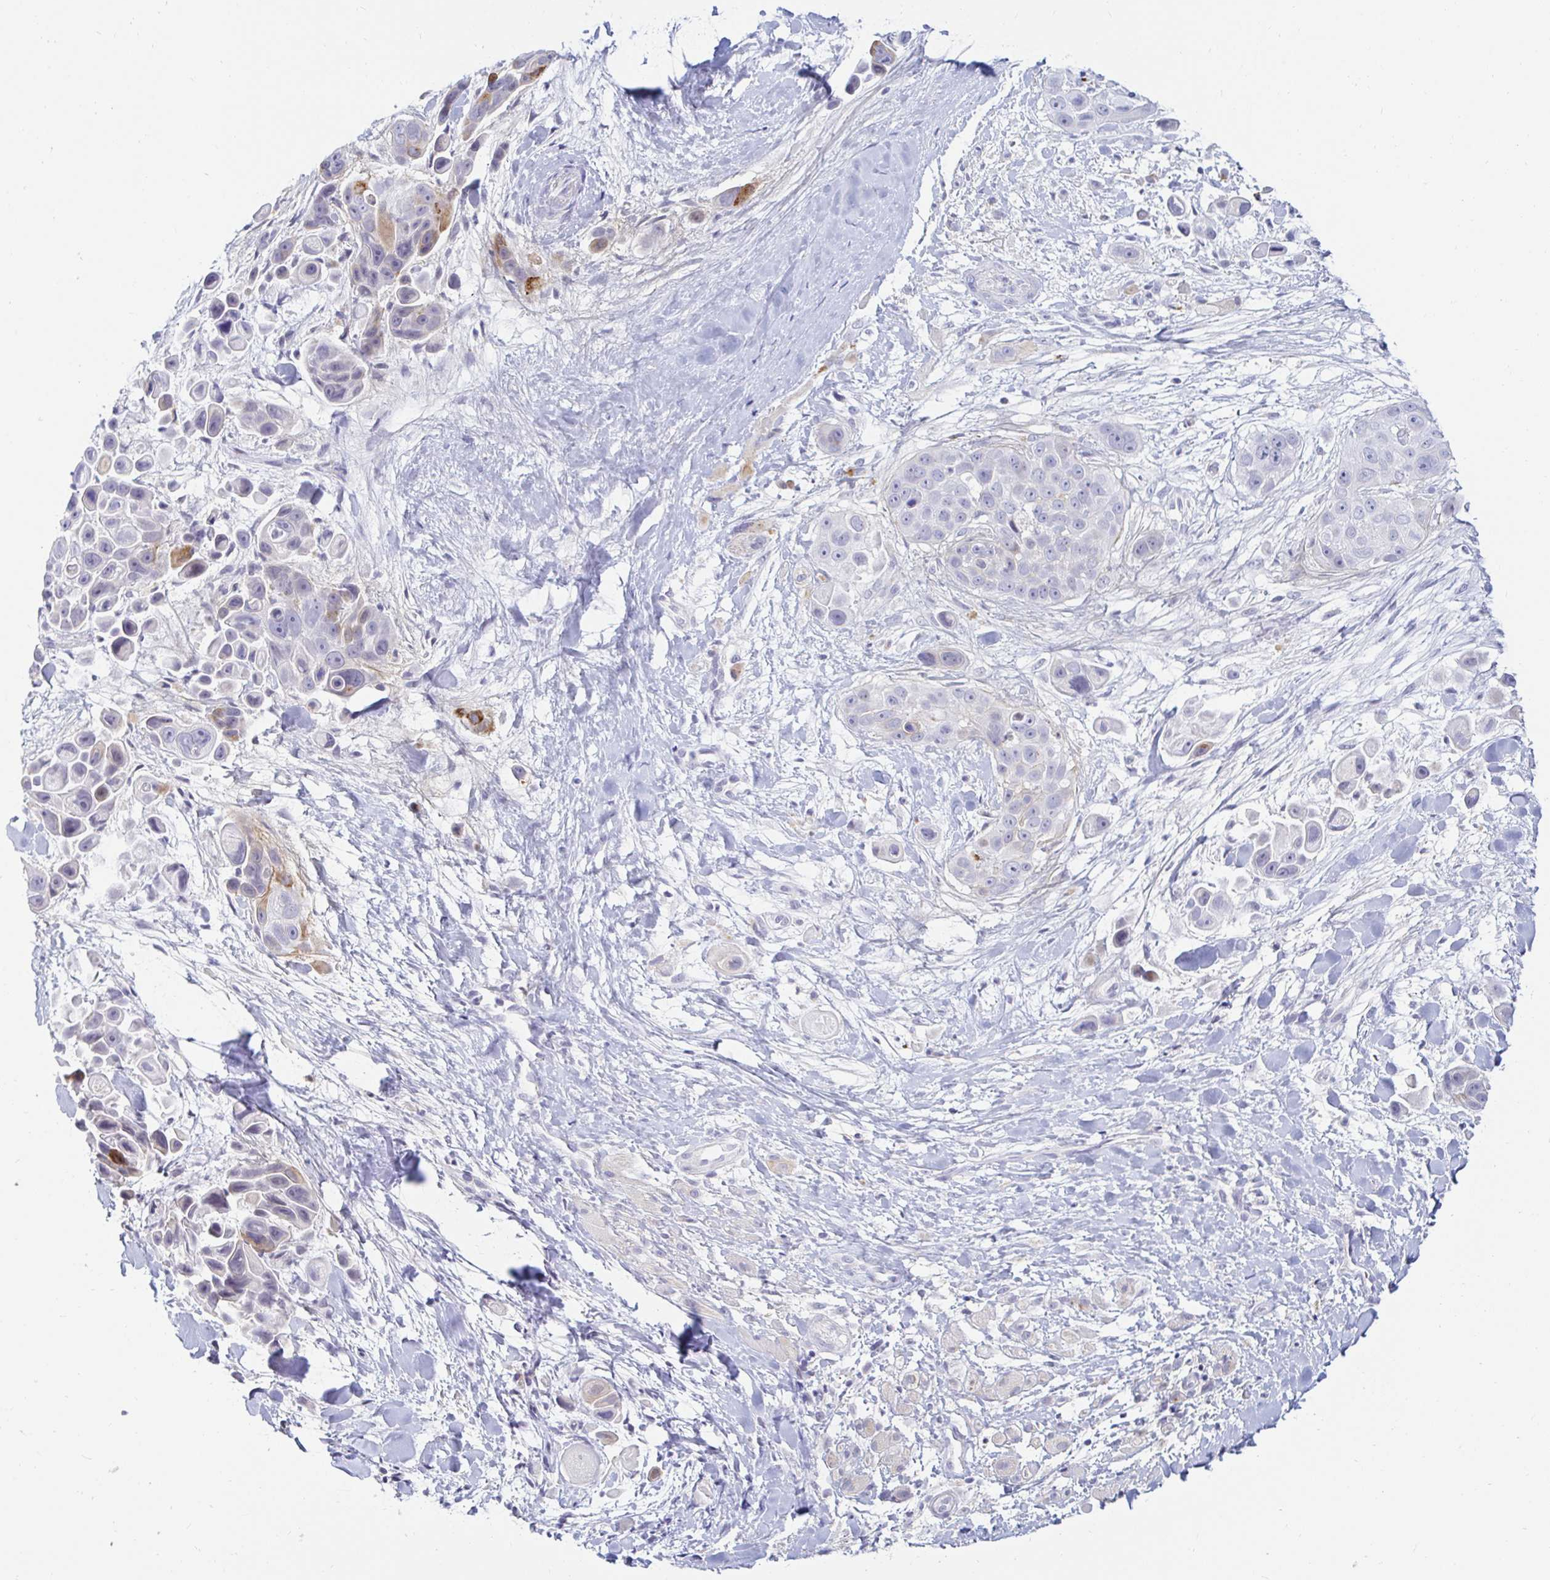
{"staining": {"intensity": "negative", "quantity": "none", "location": "none"}, "tissue": "skin cancer", "cell_type": "Tumor cells", "image_type": "cancer", "snomed": [{"axis": "morphology", "description": "Squamous cell carcinoma, NOS"}, {"axis": "topography", "description": "Skin"}], "caption": "Skin squamous cell carcinoma was stained to show a protein in brown. There is no significant expression in tumor cells. (DAB immunohistochemistry with hematoxylin counter stain).", "gene": "OR51D1", "patient": {"sex": "male", "age": 67}}